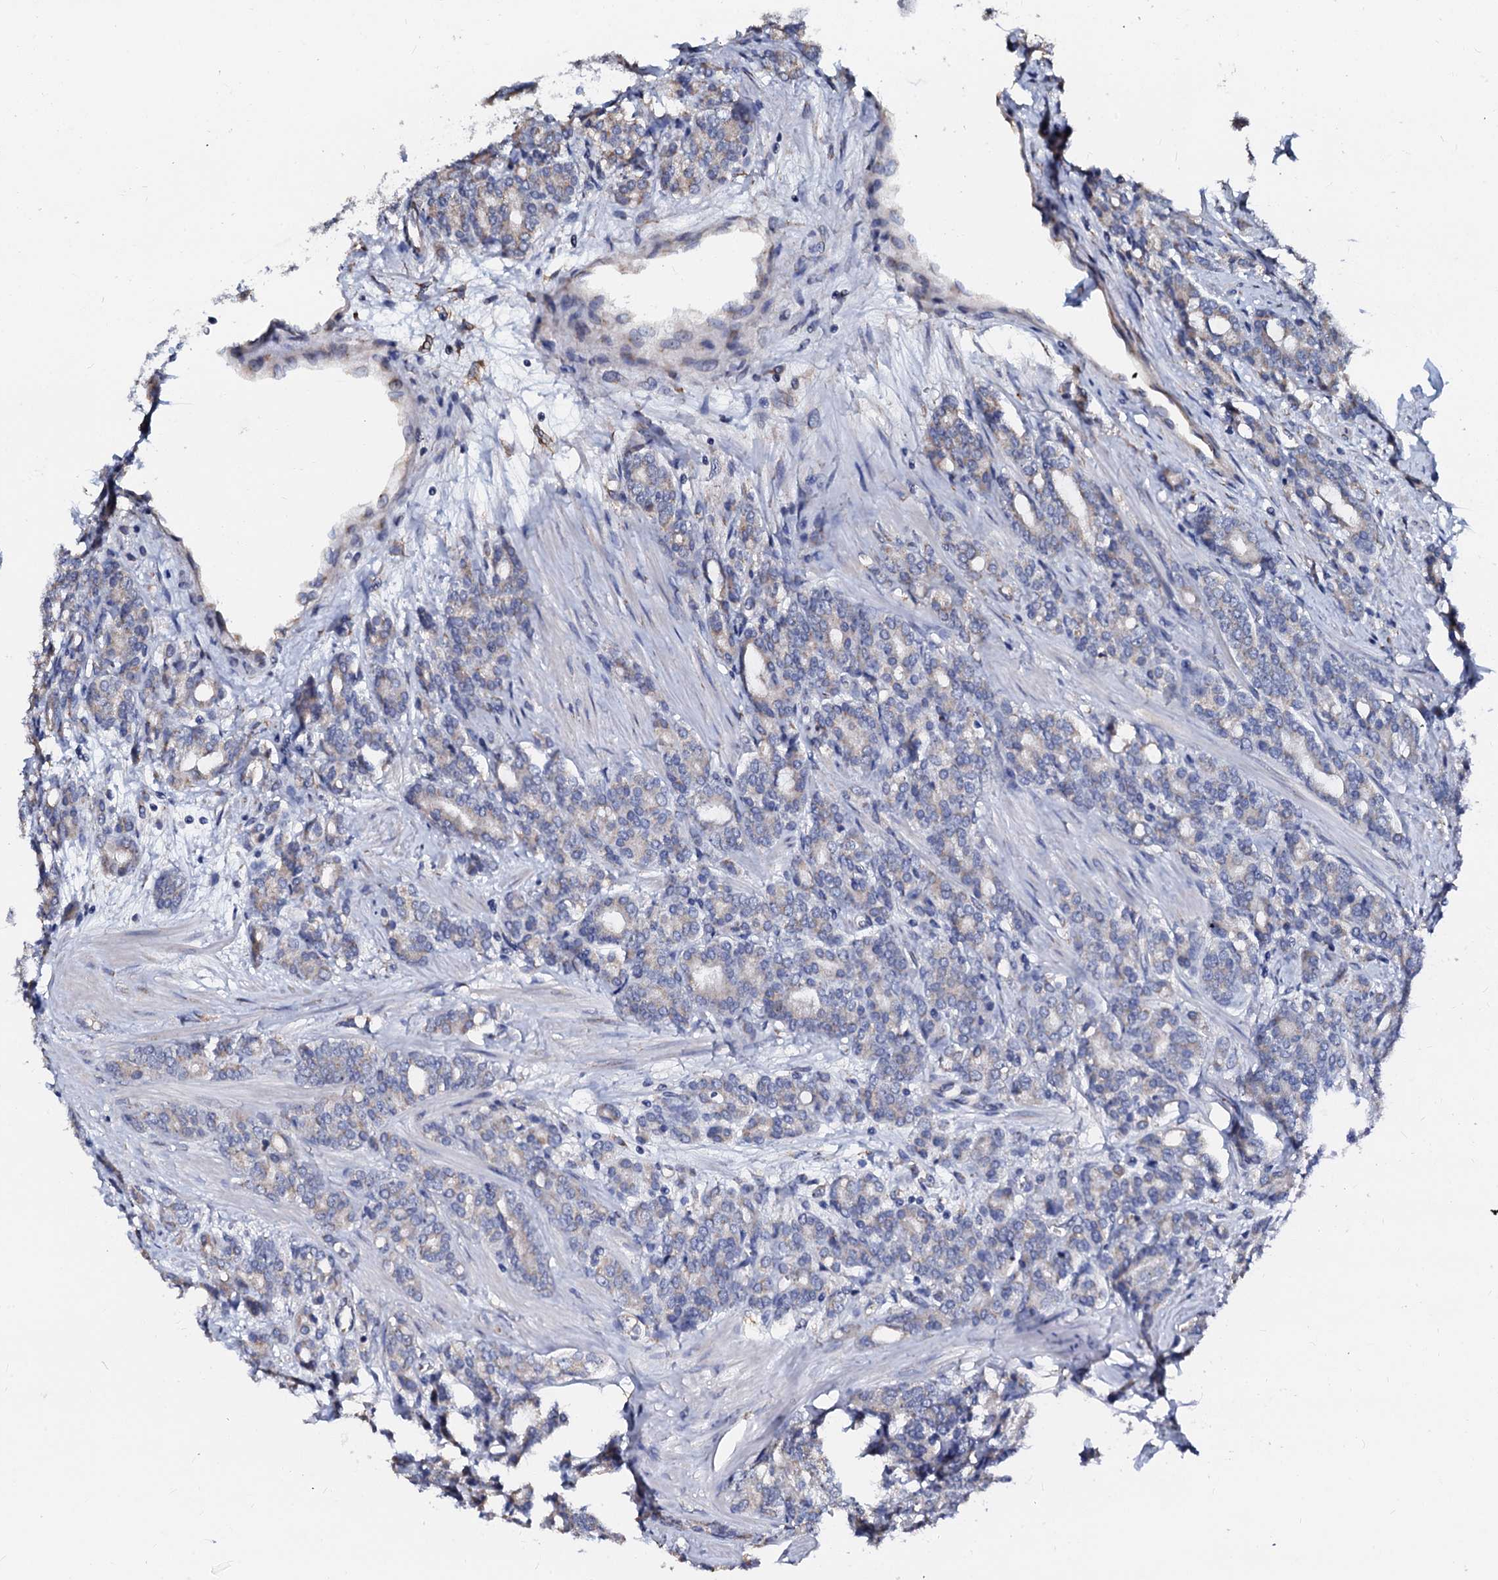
{"staining": {"intensity": "weak", "quantity": "<25%", "location": "cytoplasmic/membranous"}, "tissue": "prostate cancer", "cell_type": "Tumor cells", "image_type": "cancer", "snomed": [{"axis": "morphology", "description": "Adenocarcinoma, High grade"}, {"axis": "topography", "description": "Prostate"}], "caption": "IHC of human high-grade adenocarcinoma (prostate) reveals no staining in tumor cells.", "gene": "AKAP3", "patient": {"sex": "male", "age": 62}}